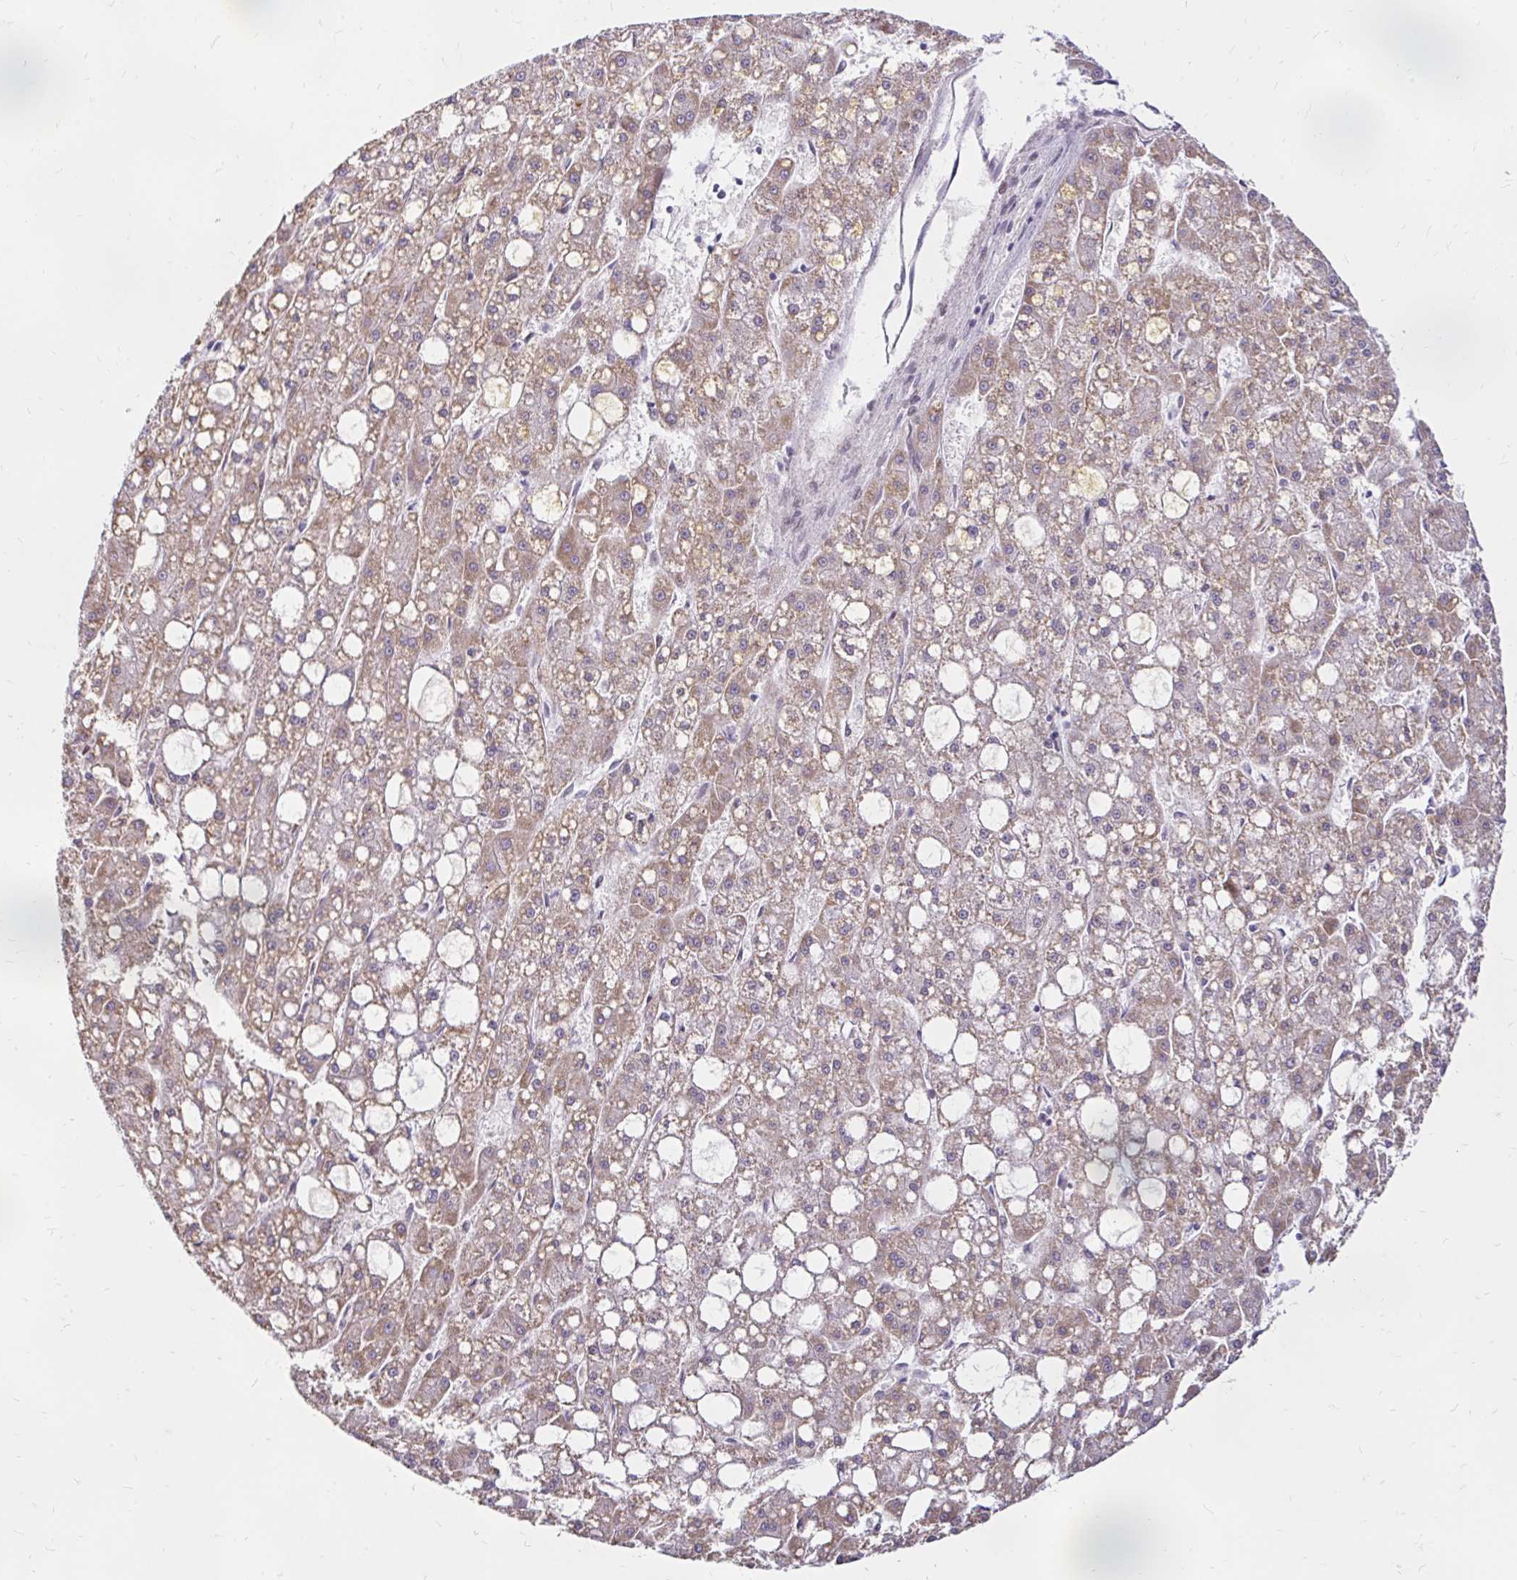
{"staining": {"intensity": "weak", "quantity": ">75%", "location": "cytoplasmic/membranous"}, "tissue": "liver cancer", "cell_type": "Tumor cells", "image_type": "cancer", "snomed": [{"axis": "morphology", "description": "Carcinoma, Hepatocellular, NOS"}, {"axis": "topography", "description": "Liver"}], "caption": "An immunohistochemistry histopathology image of neoplastic tissue is shown. Protein staining in brown labels weak cytoplasmic/membranous positivity in liver cancer within tumor cells. (Stains: DAB (3,3'-diaminobenzidine) in brown, nuclei in blue, Microscopy: brightfield microscopy at high magnification).", "gene": "TIMM50", "patient": {"sex": "male", "age": 67}}